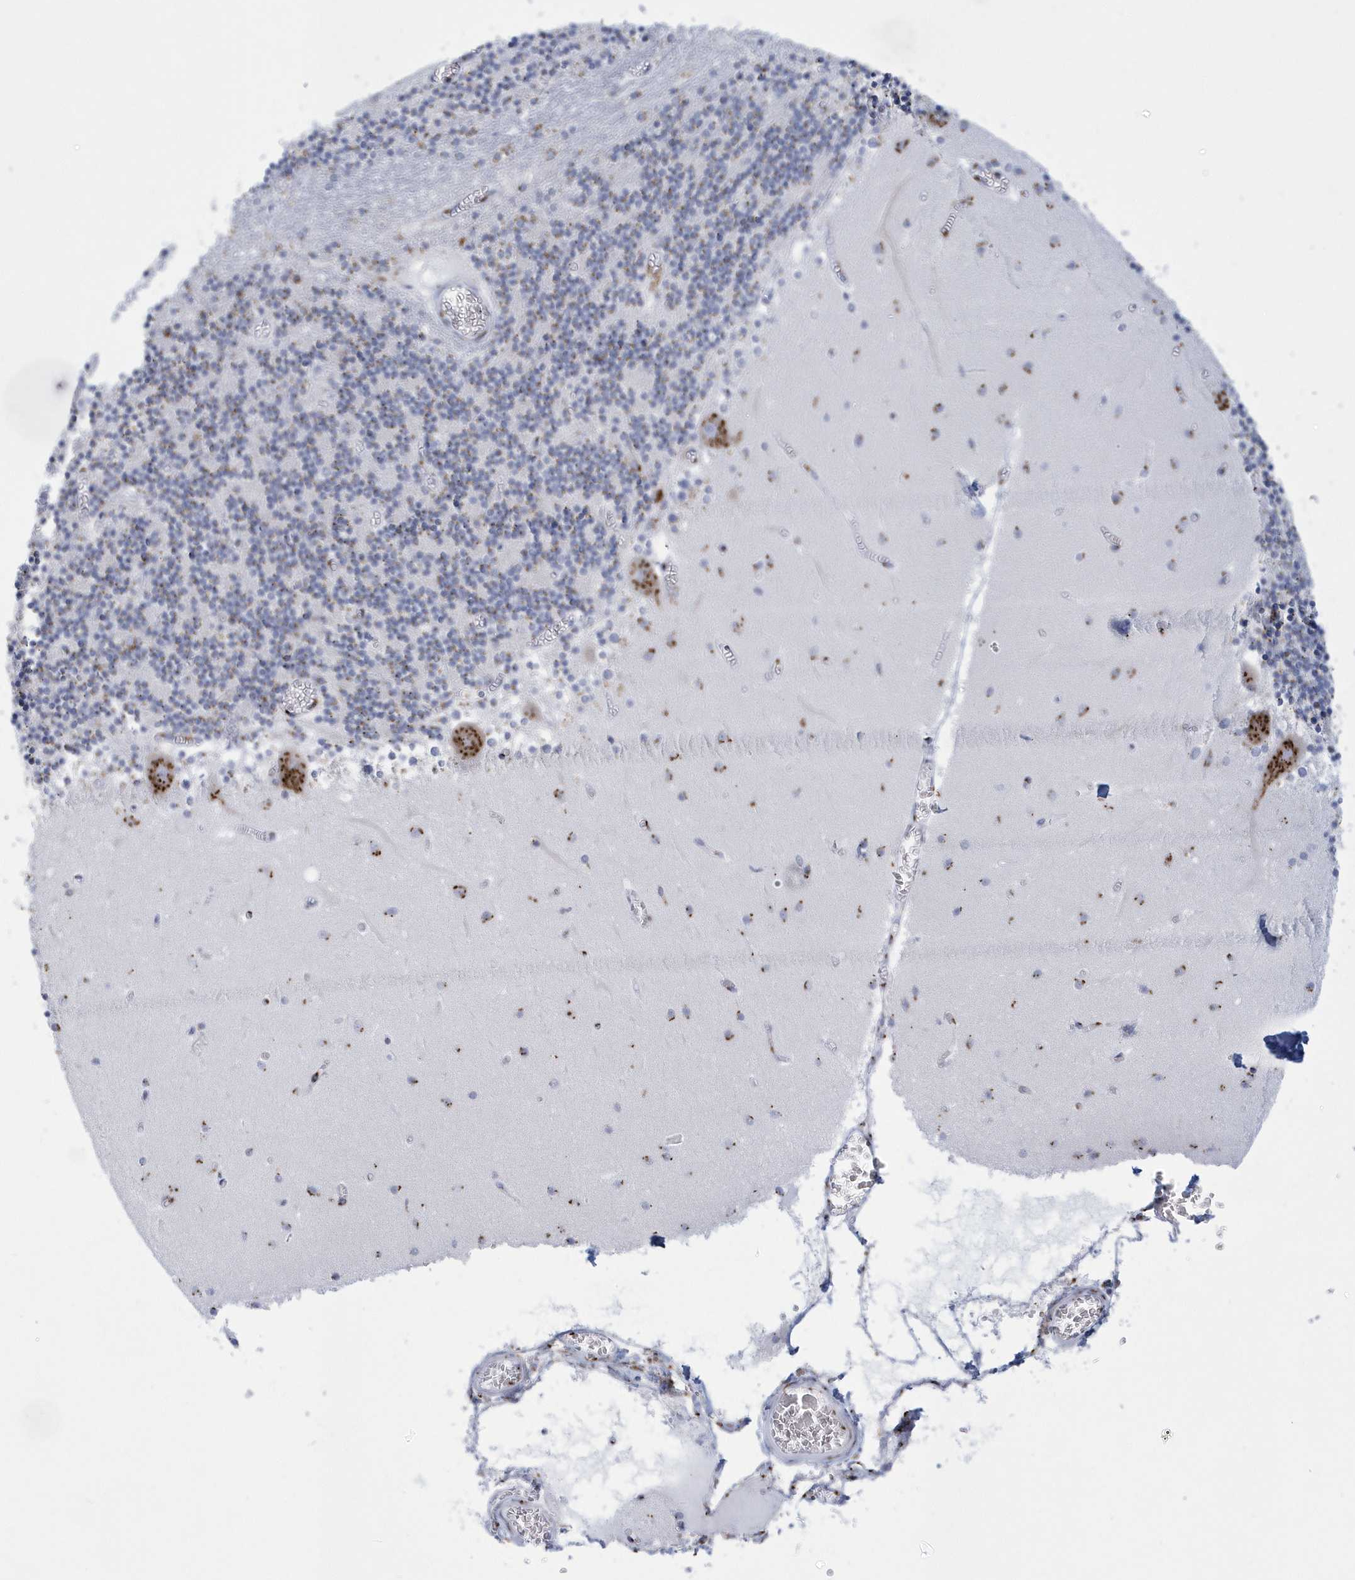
{"staining": {"intensity": "moderate", "quantity": ">75%", "location": "cytoplasmic/membranous"}, "tissue": "cerebellum", "cell_type": "Cells in granular layer", "image_type": "normal", "snomed": [{"axis": "morphology", "description": "Normal tissue, NOS"}, {"axis": "topography", "description": "Cerebellum"}], "caption": "Cells in granular layer reveal moderate cytoplasmic/membranous expression in approximately >75% of cells in normal cerebellum.", "gene": "SLX9", "patient": {"sex": "female", "age": 28}}